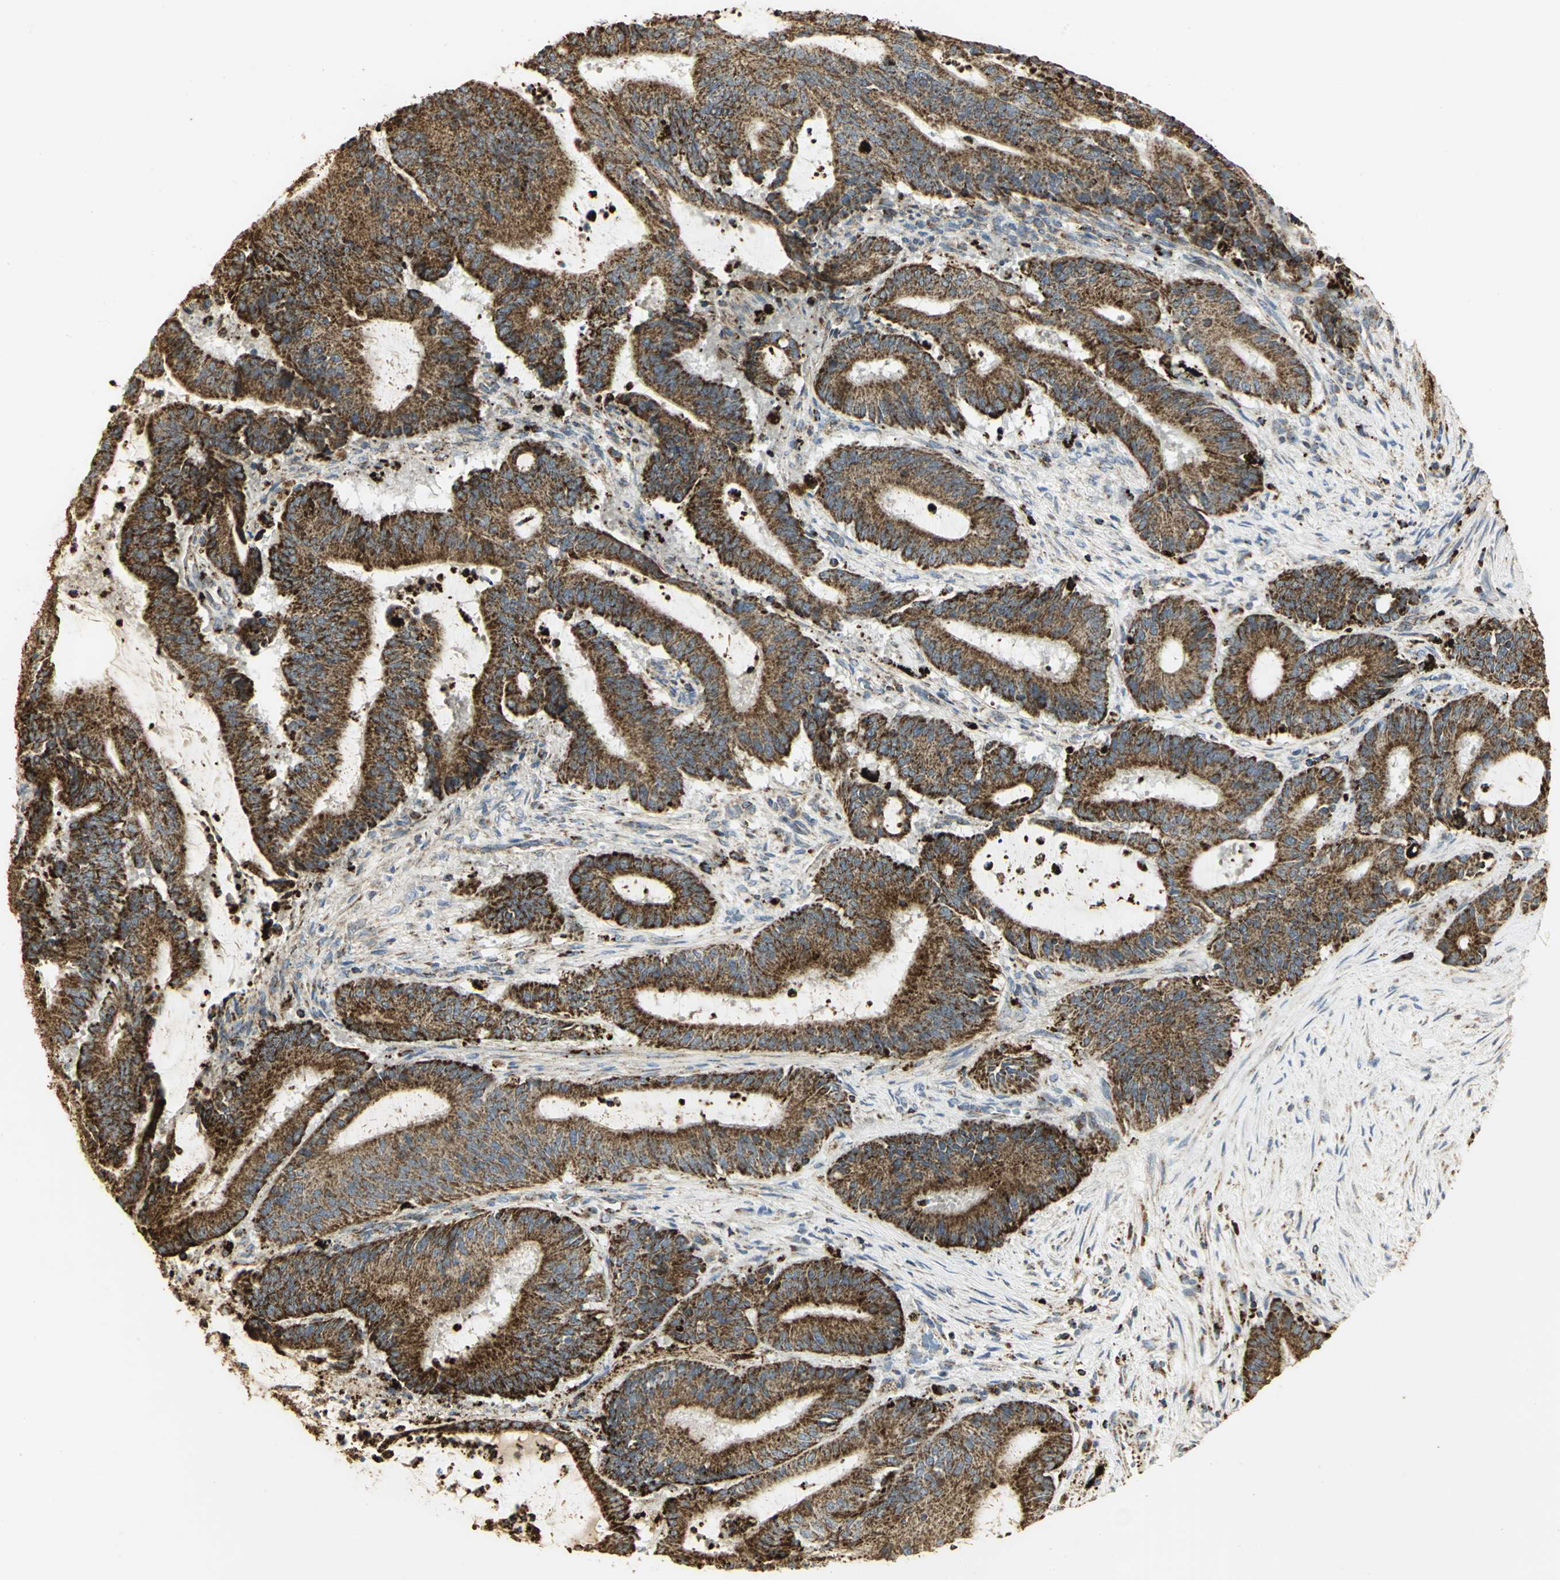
{"staining": {"intensity": "strong", "quantity": ">75%", "location": "cytoplasmic/membranous"}, "tissue": "liver cancer", "cell_type": "Tumor cells", "image_type": "cancer", "snomed": [{"axis": "morphology", "description": "Cholangiocarcinoma"}, {"axis": "topography", "description": "Liver"}], "caption": "Immunohistochemistry (DAB) staining of liver cholangiocarcinoma reveals strong cytoplasmic/membranous protein staining in approximately >75% of tumor cells. Immunohistochemistry stains the protein of interest in brown and the nuclei are stained blue.", "gene": "VDAC1", "patient": {"sex": "female", "age": 73}}